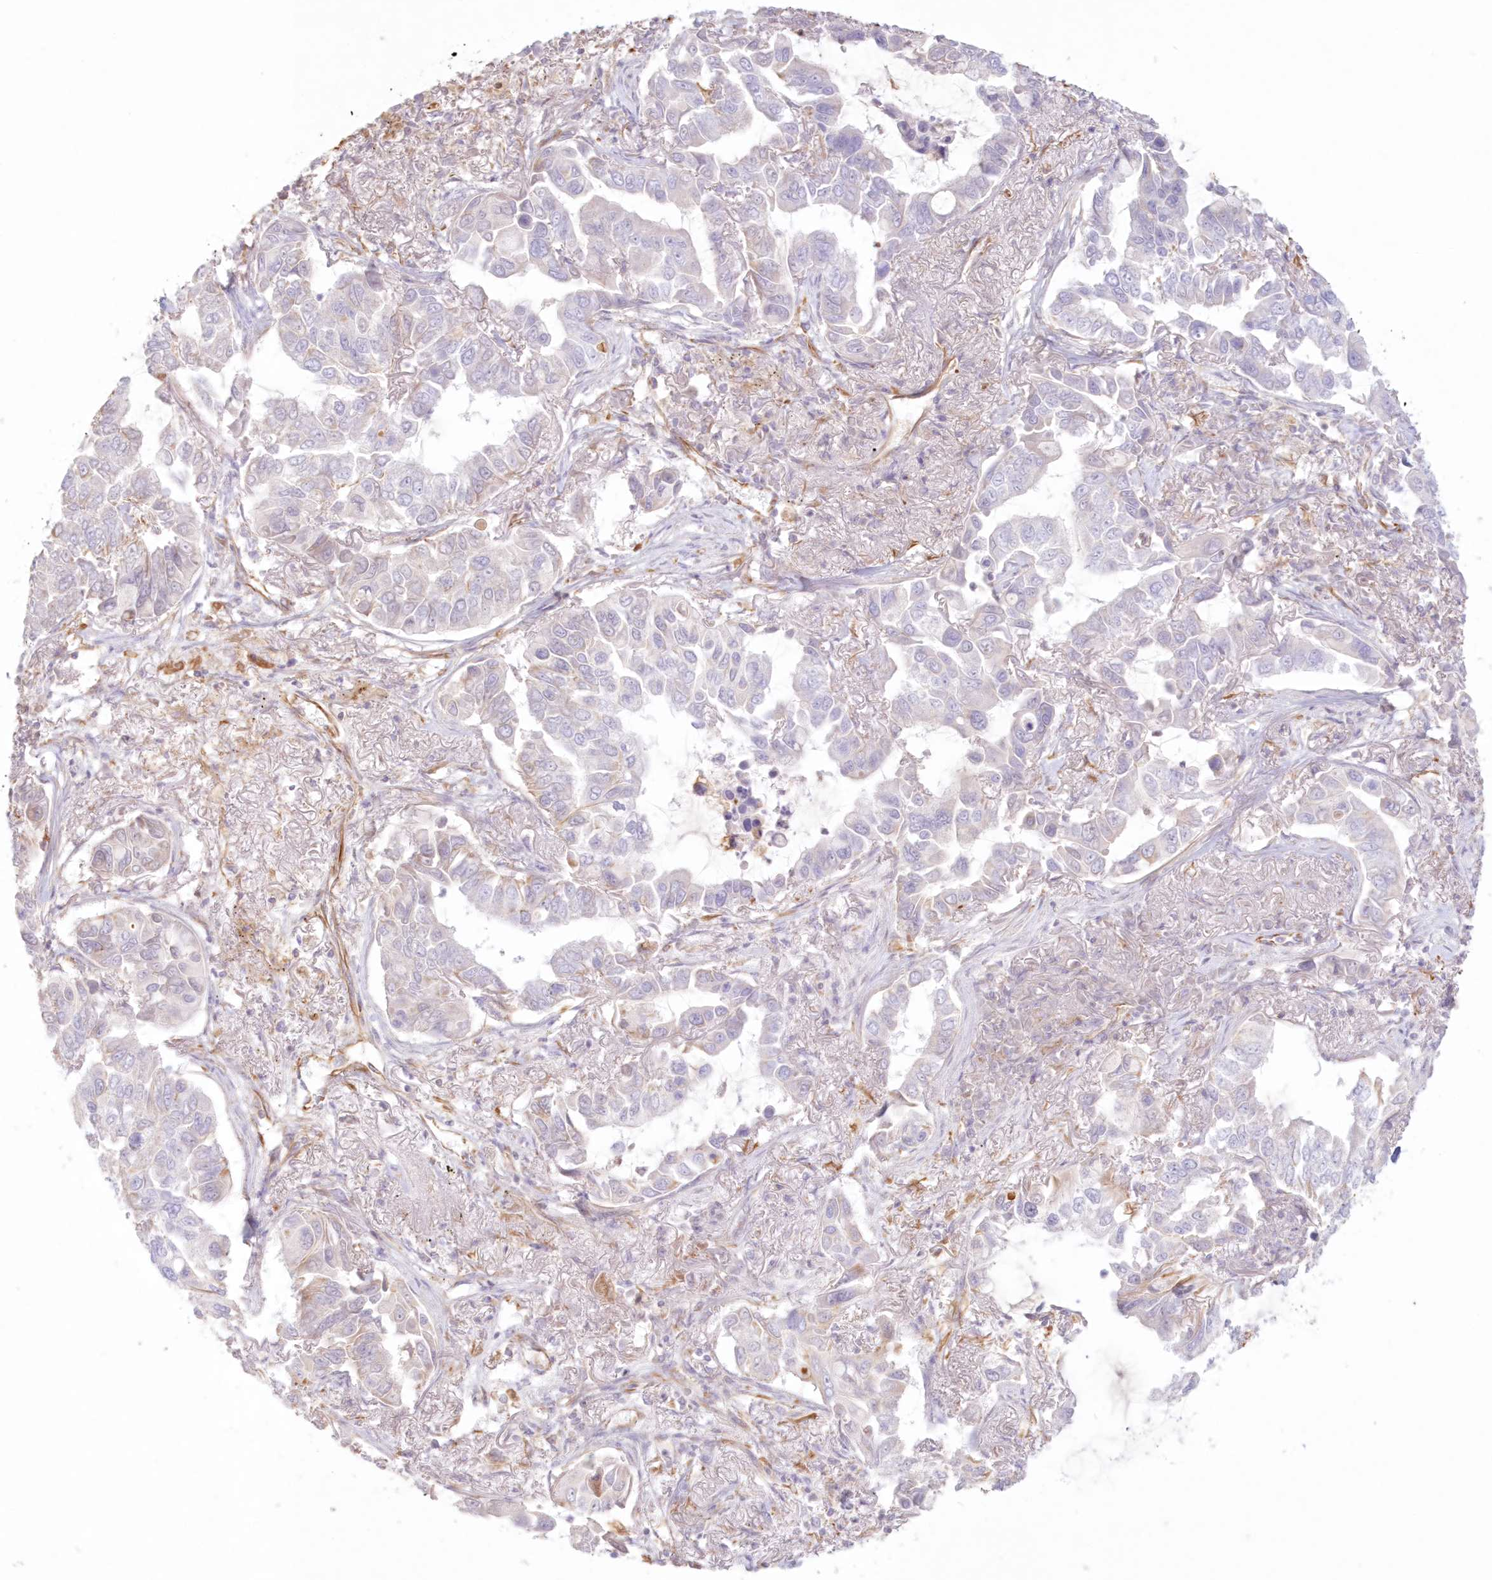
{"staining": {"intensity": "negative", "quantity": "none", "location": "none"}, "tissue": "lung cancer", "cell_type": "Tumor cells", "image_type": "cancer", "snomed": [{"axis": "morphology", "description": "Adenocarcinoma, NOS"}, {"axis": "topography", "description": "Lung"}], "caption": "A micrograph of human lung cancer is negative for staining in tumor cells.", "gene": "DMRTB1", "patient": {"sex": "male", "age": 64}}